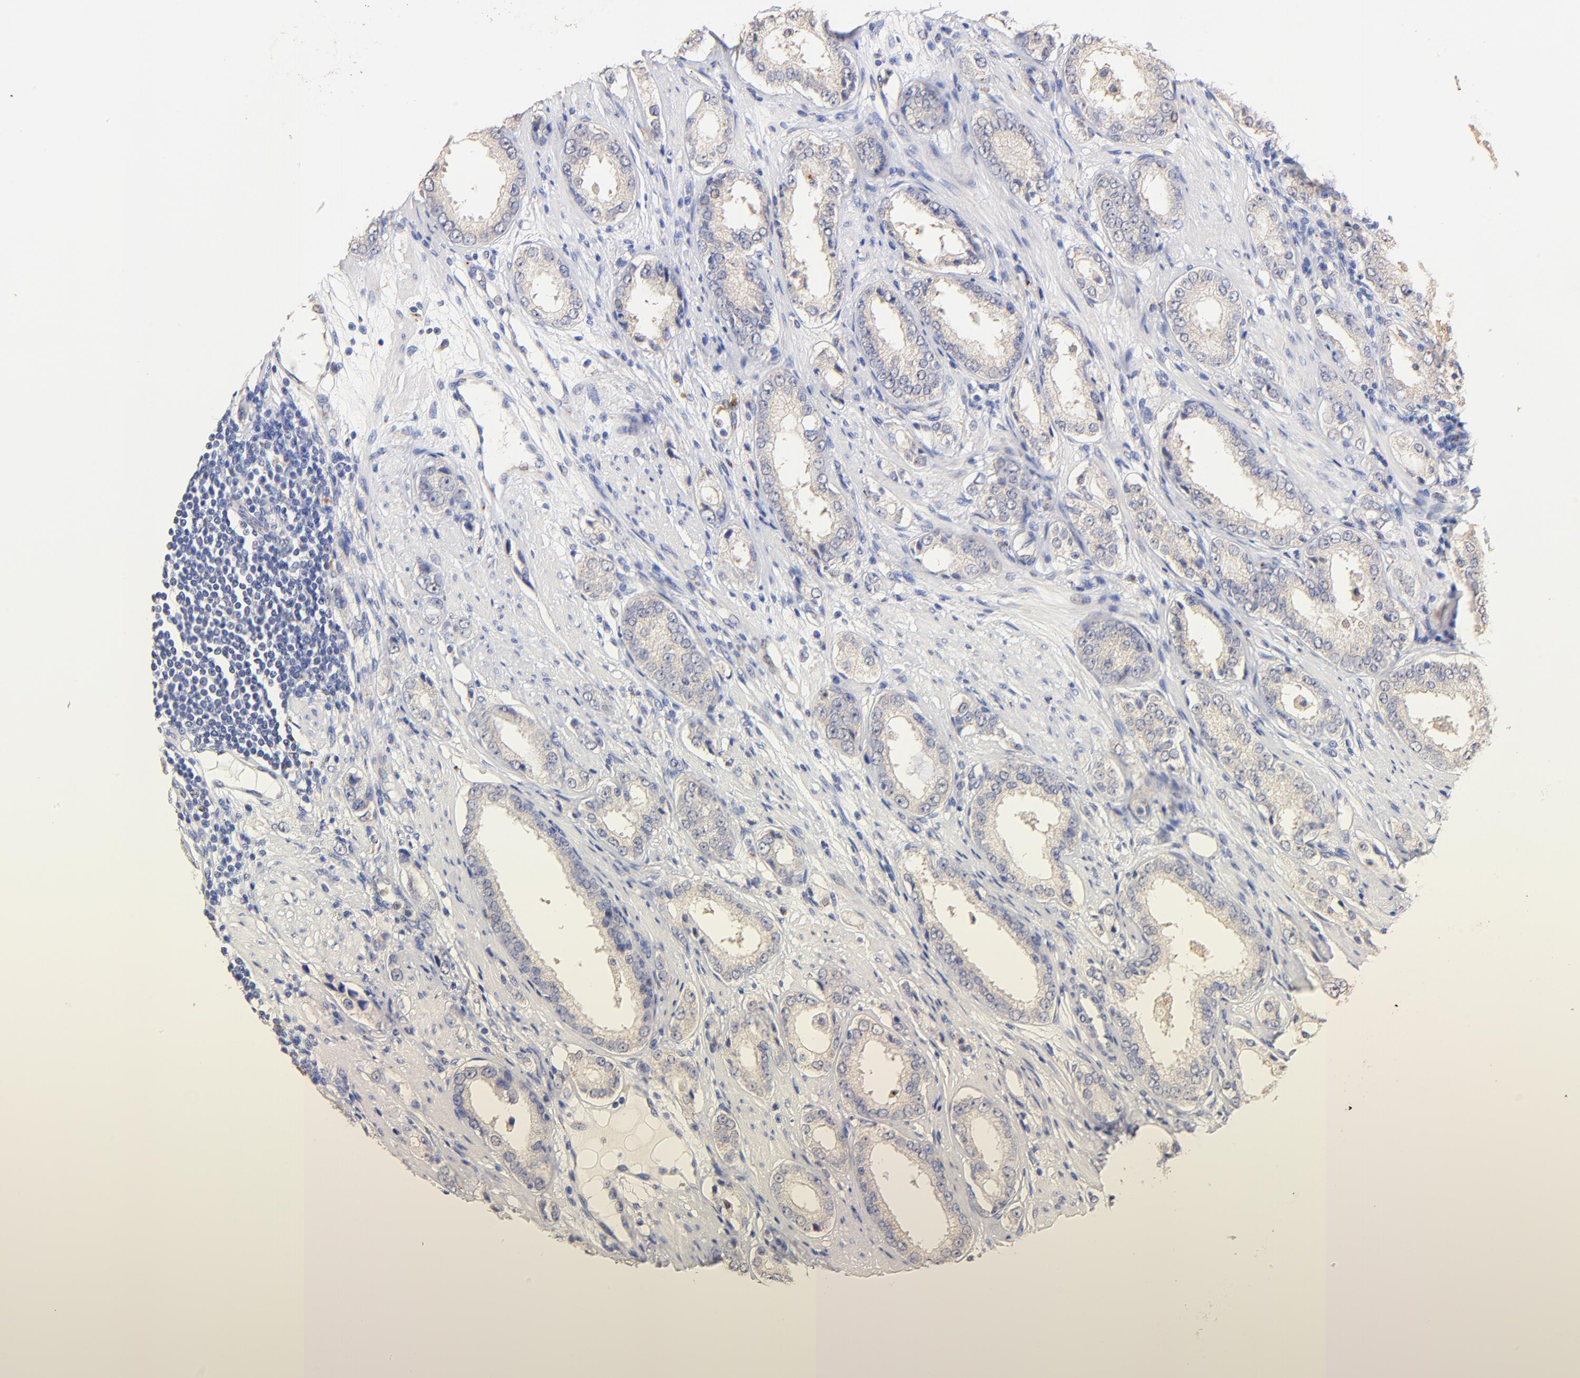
{"staining": {"intensity": "weak", "quantity": ">75%", "location": "cytoplasmic/membranous"}, "tissue": "prostate cancer", "cell_type": "Tumor cells", "image_type": "cancer", "snomed": [{"axis": "morphology", "description": "Adenocarcinoma, Medium grade"}, {"axis": "topography", "description": "Prostate"}], "caption": "Medium-grade adenocarcinoma (prostate) stained with a protein marker shows weak staining in tumor cells.", "gene": "FMNL3", "patient": {"sex": "male", "age": 53}}